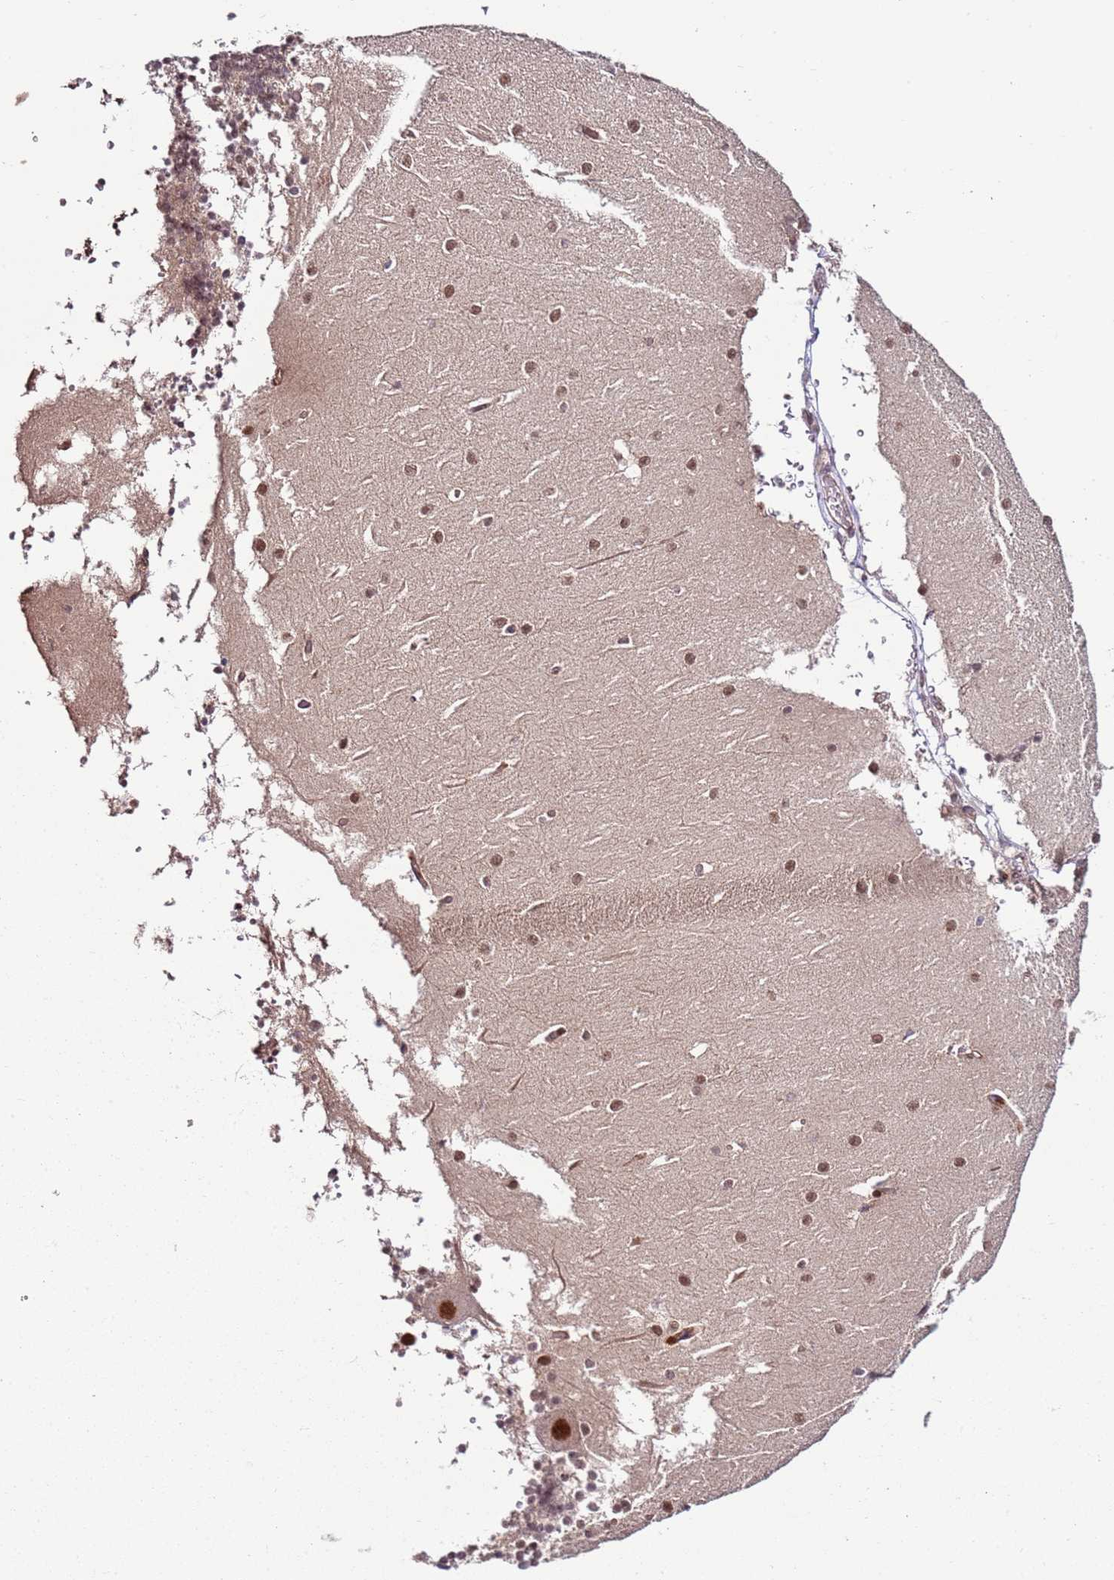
{"staining": {"intensity": "weak", "quantity": "<25%", "location": "nuclear"}, "tissue": "cerebellum", "cell_type": "Cells in granular layer", "image_type": "normal", "snomed": [{"axis": "morphology", "description": "Normal tissue, NOS"}, {"axis": "topography", "description": "Cerebellum"}], "caption": "A high-resolution histopathology image shows immunohistochemistry (IHC) staining of unremarkable cerebellum, which exhibits no significant expression in cells in granular layer.", "gene": "CCNYL1", "patient": {"sex": "male", "age": 37}}